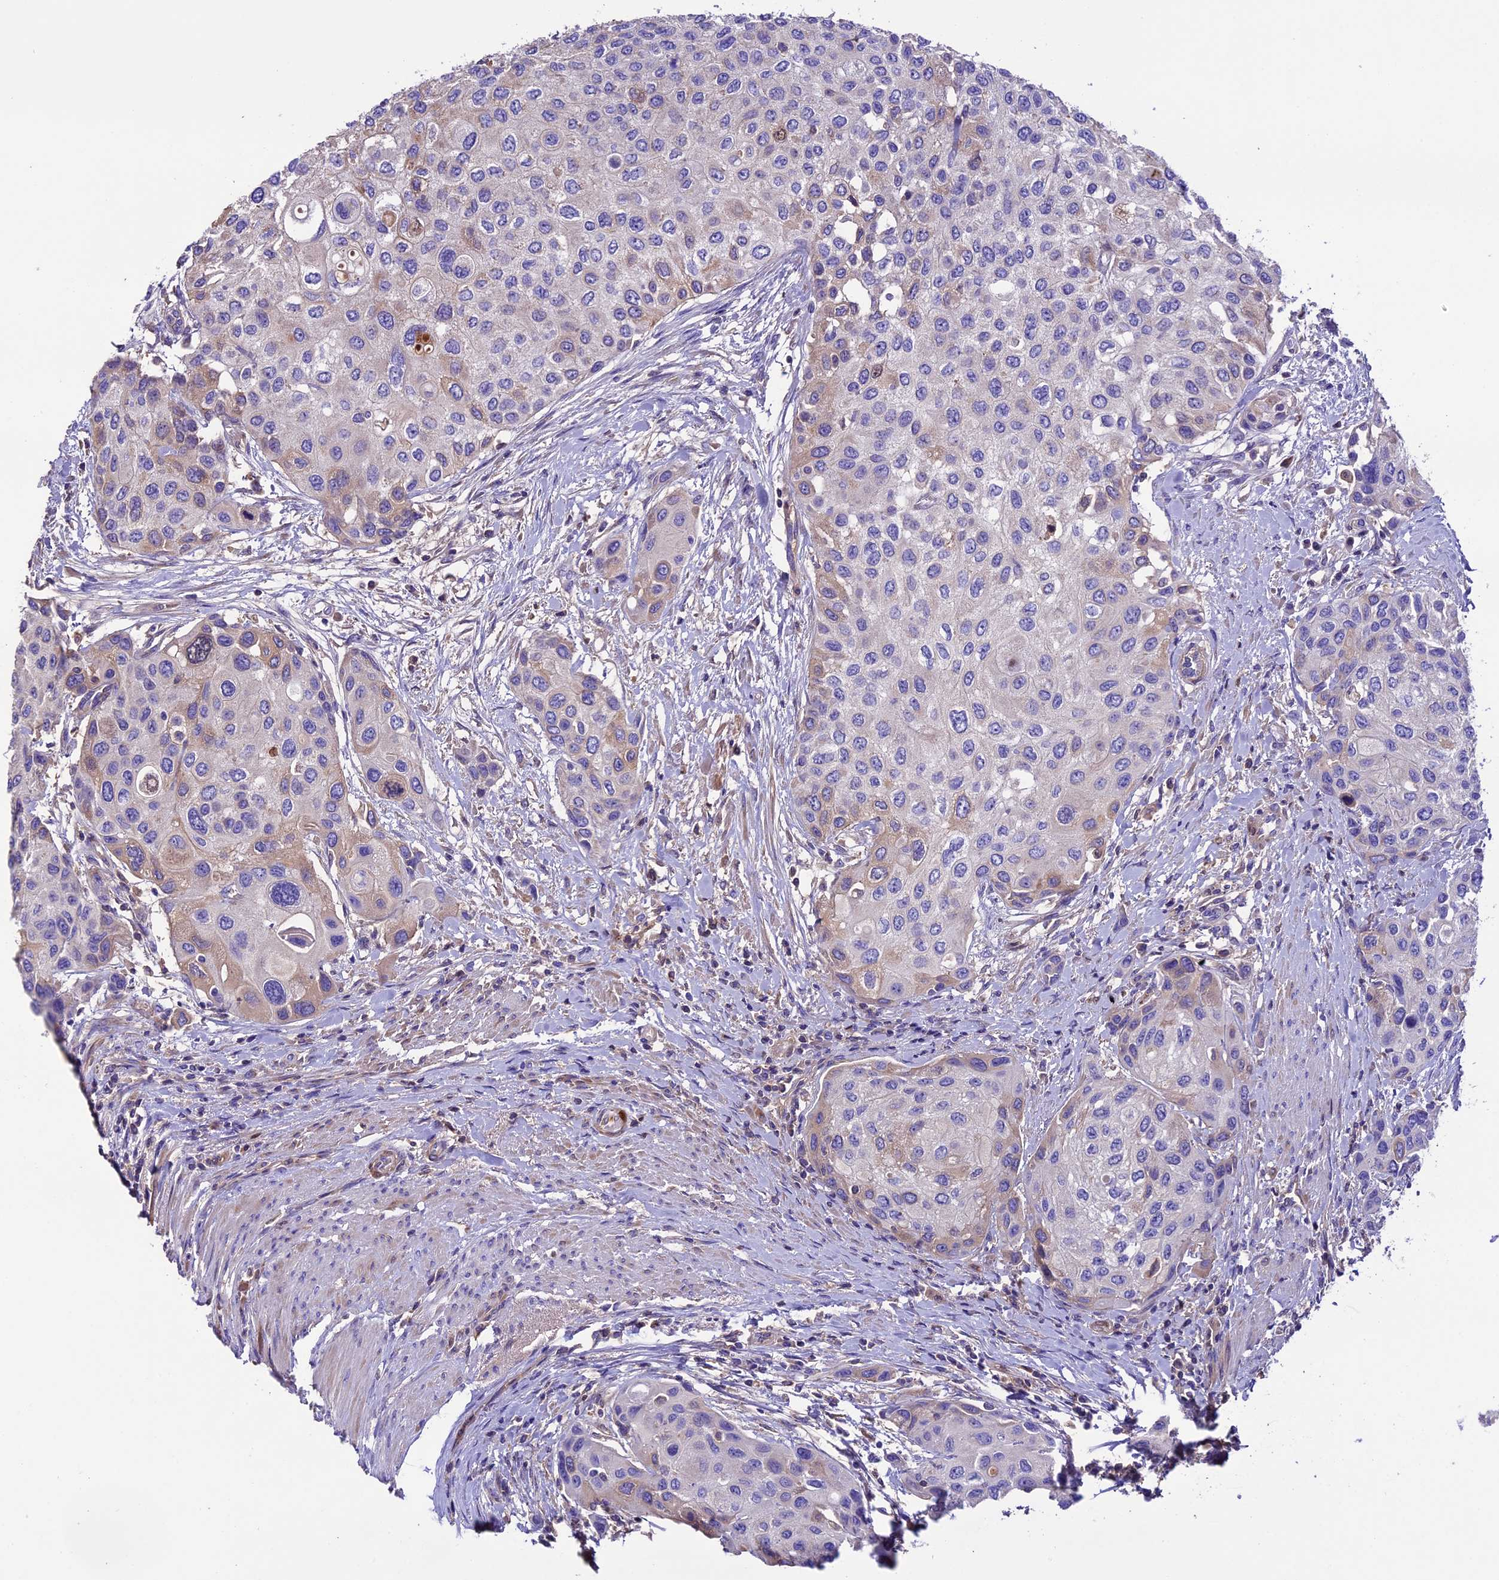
{"staining": {"intensity": "weak", "quantity": "<25%", "location": "cytoplasmic/membranous"}, "tissue": "urothelial cancer", "cell_type": "Tumor cells", "image_type": "cancer", "snomed": [{"axis": "morphology", "description": "Normal tissue, NOS"}, {"axis": "morphology", "description": "Urothelial carcinoma, High grade"}, {"axis": "topography", "description": "Vascular tissue"}, {"axis": "topography", "description": "Urinary bladder"}], "caption": "Immunohistochemical staining of human high-grade urothelial carcinoma demonstrates no significant expression in tumor cells.", "gene": "TCP11L2", "patient": {"sex": "female", "age": 56}}